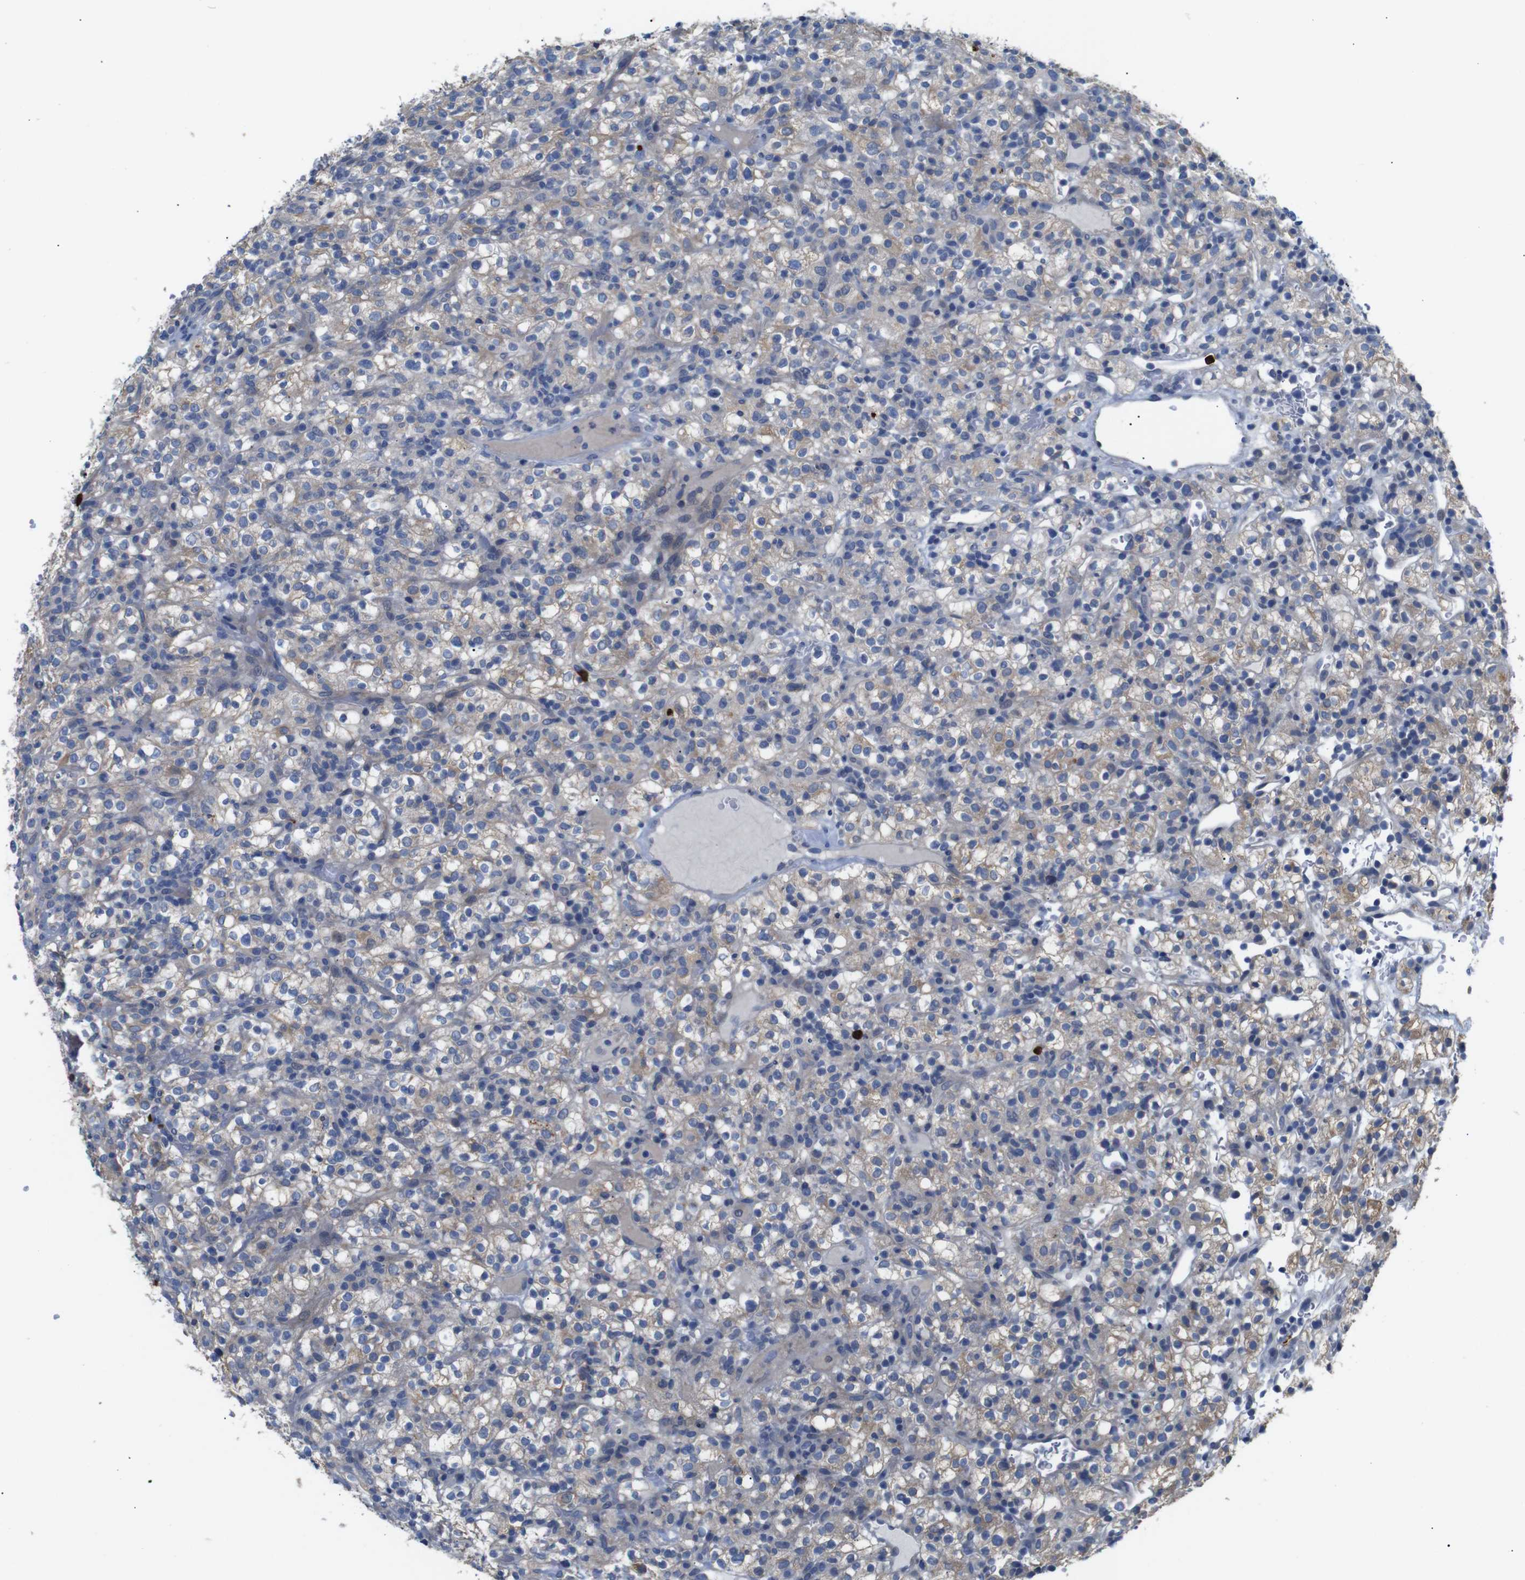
{"staining": {"intensity": "moderate", "quantity": "25%-75%", "location": "cytoplasmic/membranous"}, "tissue": "renal cancer", "cell_type": "Tumor cells", "image_type": "cancer", "snomed": [{"axis": "morphology", "description": "Normal tissue, NOS"}, {"axis": "morphology", "description": "Adenocarcinoma, NOS"}, {"axis": "topography", "description": "Kidney"}], "caption": "Renal cancer (adenocarcinoma) tissue displays moderate cytoplasmic/membranous staining in about 25%-75% of tumor cells", "gene": "ALOX15", "patient": {"sex": "female", "age": 72}}